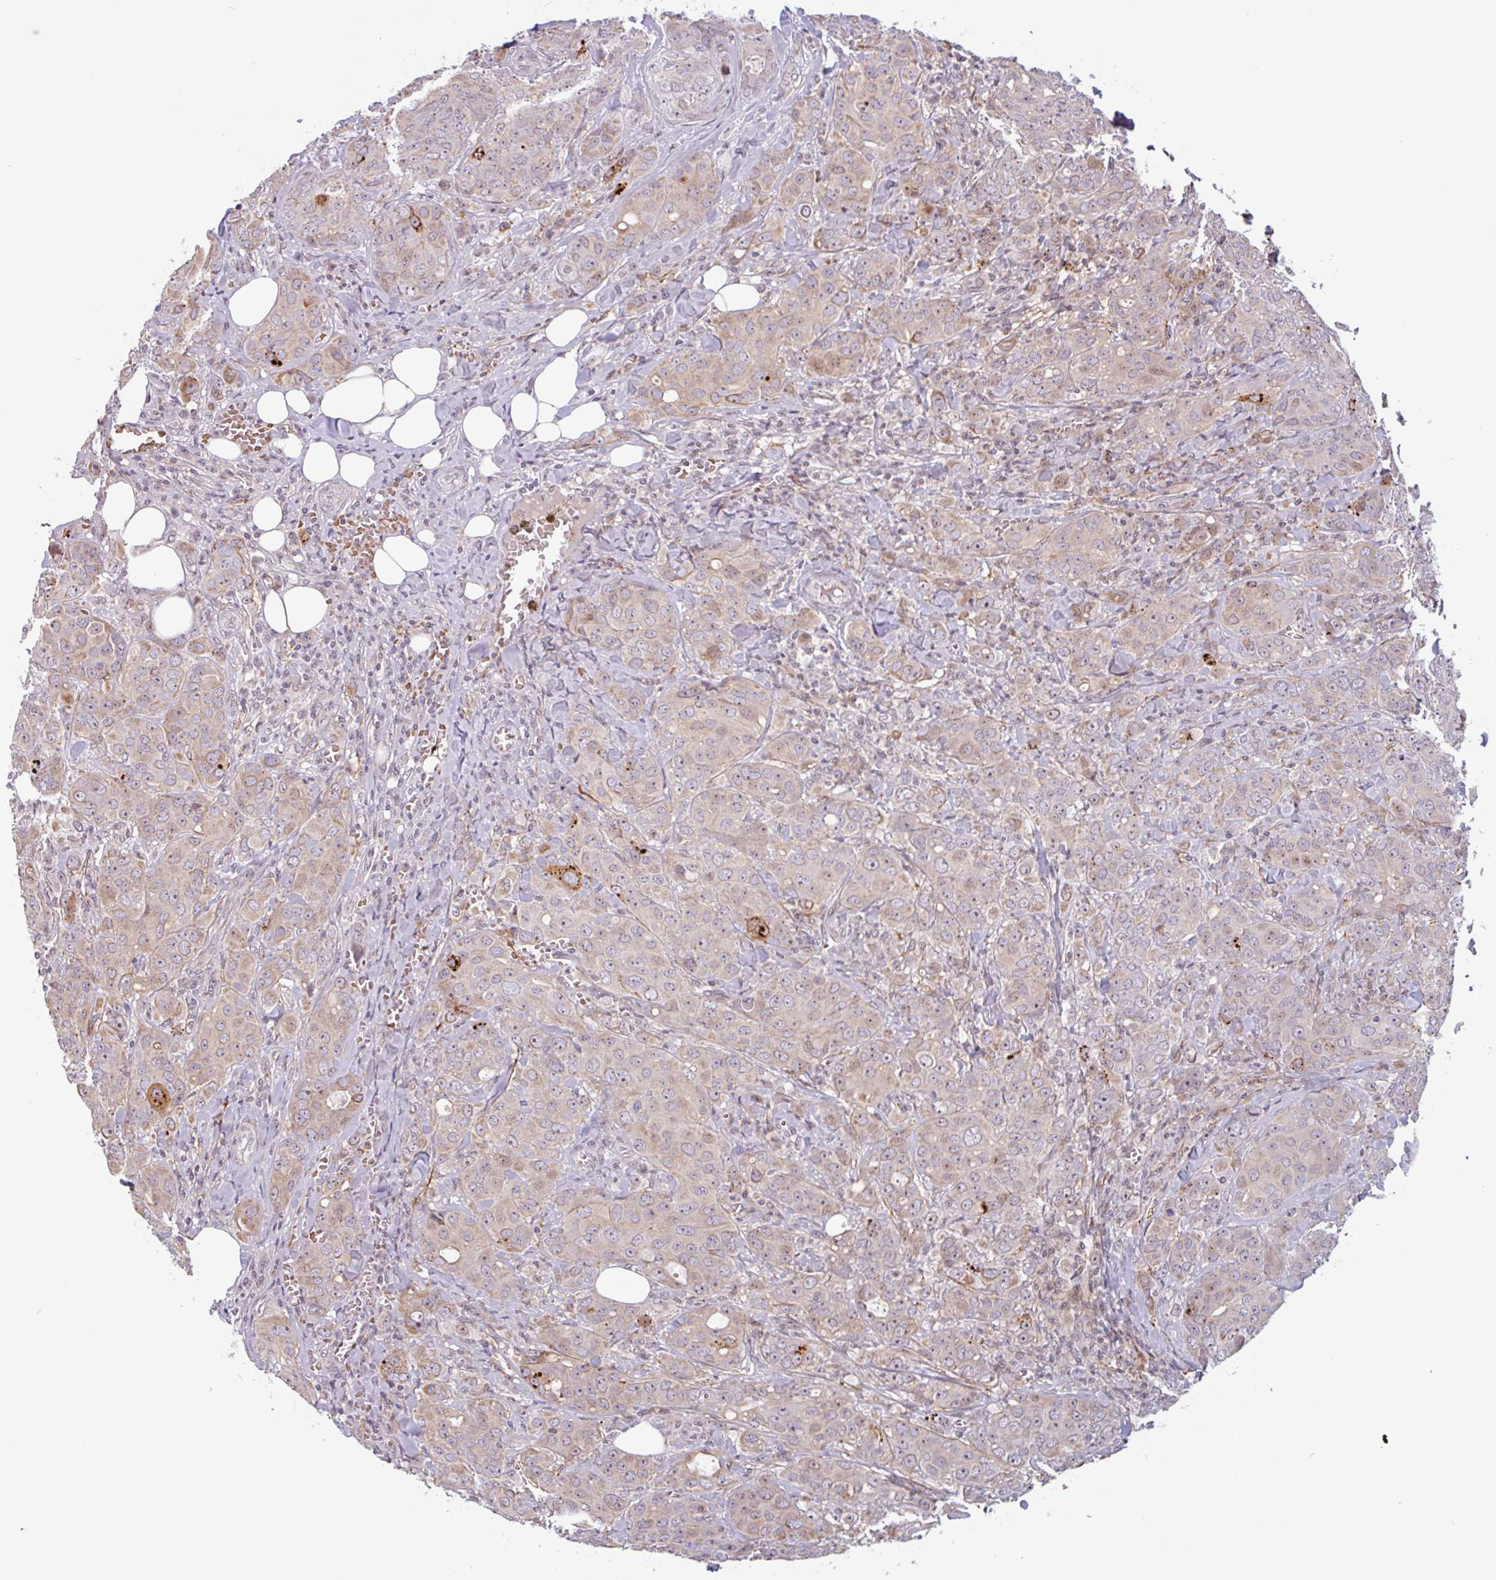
{"staining": {"intensity": "moderate", "quantity": "<25%", "location": "cytoplasmic/membranous"}, "tissue": "breast cancer", "cell_type": "Tumor cells", "image_type": "cancer", "snomed": [{"axis": "morphology", "description": "Duct carcinoma"}, {"axis": "topography", "description": "Breast"}], "caption": "About <25% of tumor cells in human breast cancer reveal moderate cytoplasmic/membranous protein positivity as visualized by brown immunohistochemical staining.", "gene": "TMEM119", "patient": {"sex": "female", "age": 43}}